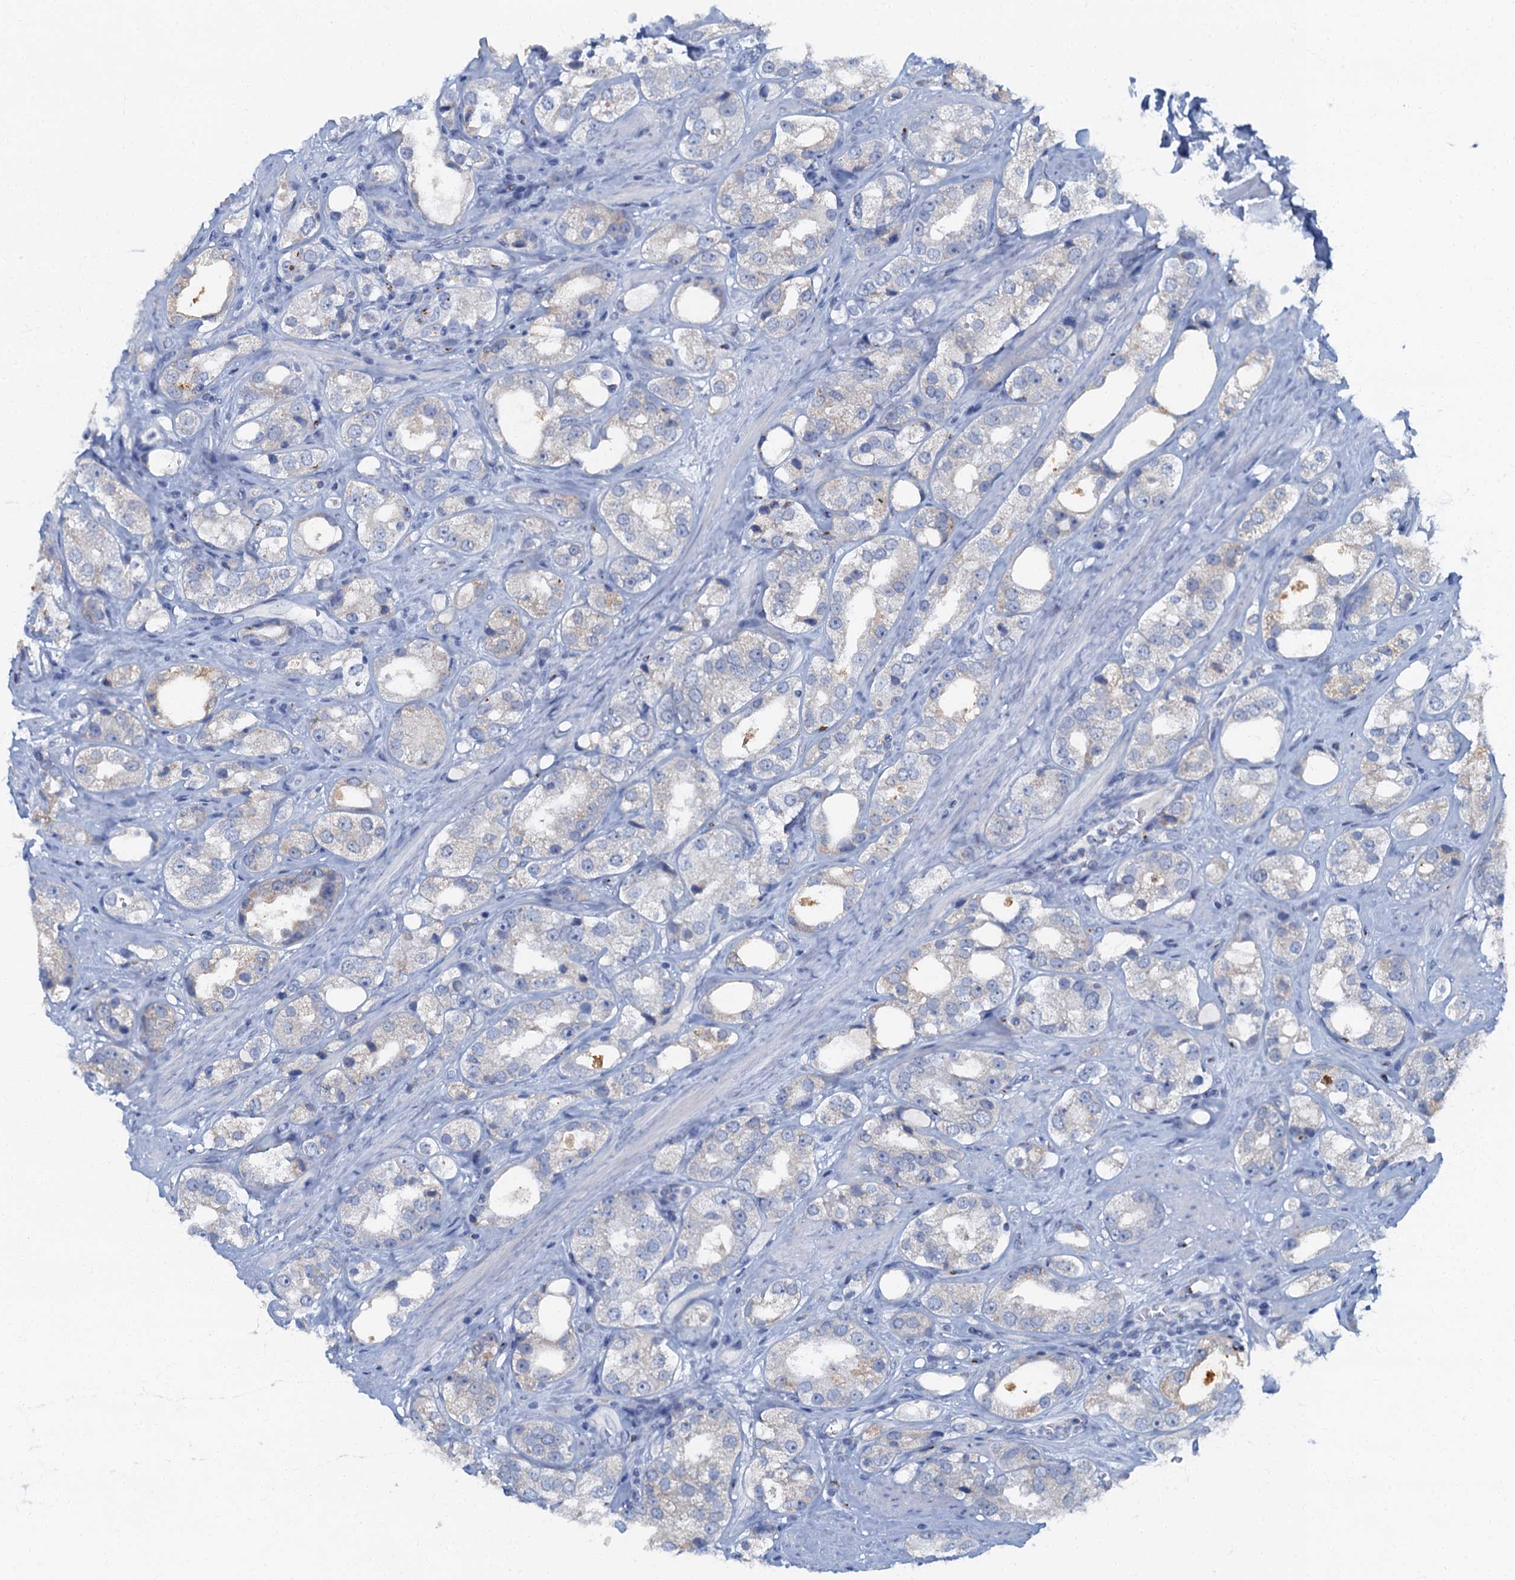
{"staining": {"intensity": "weak", "quantity": "<25%", "location": "cytoplasmic/membranous"}, "tissue": "prostate cancer", "cell_type": "Tumor cells", "image_type": "cancer", "snomed": [{"axis": "morphology", "description": "Adenocarcinoma, NOS"}, {"axis": "topography", "description": "Prostate"}], "caption": "Image shows no protein expression in tumor cells of prostate cancer tissue. (DAB immunohistochemistry with hematoxylin counter stain).", "gene": "LYPD3", "patient": {"sex": "male", "age": 79}}